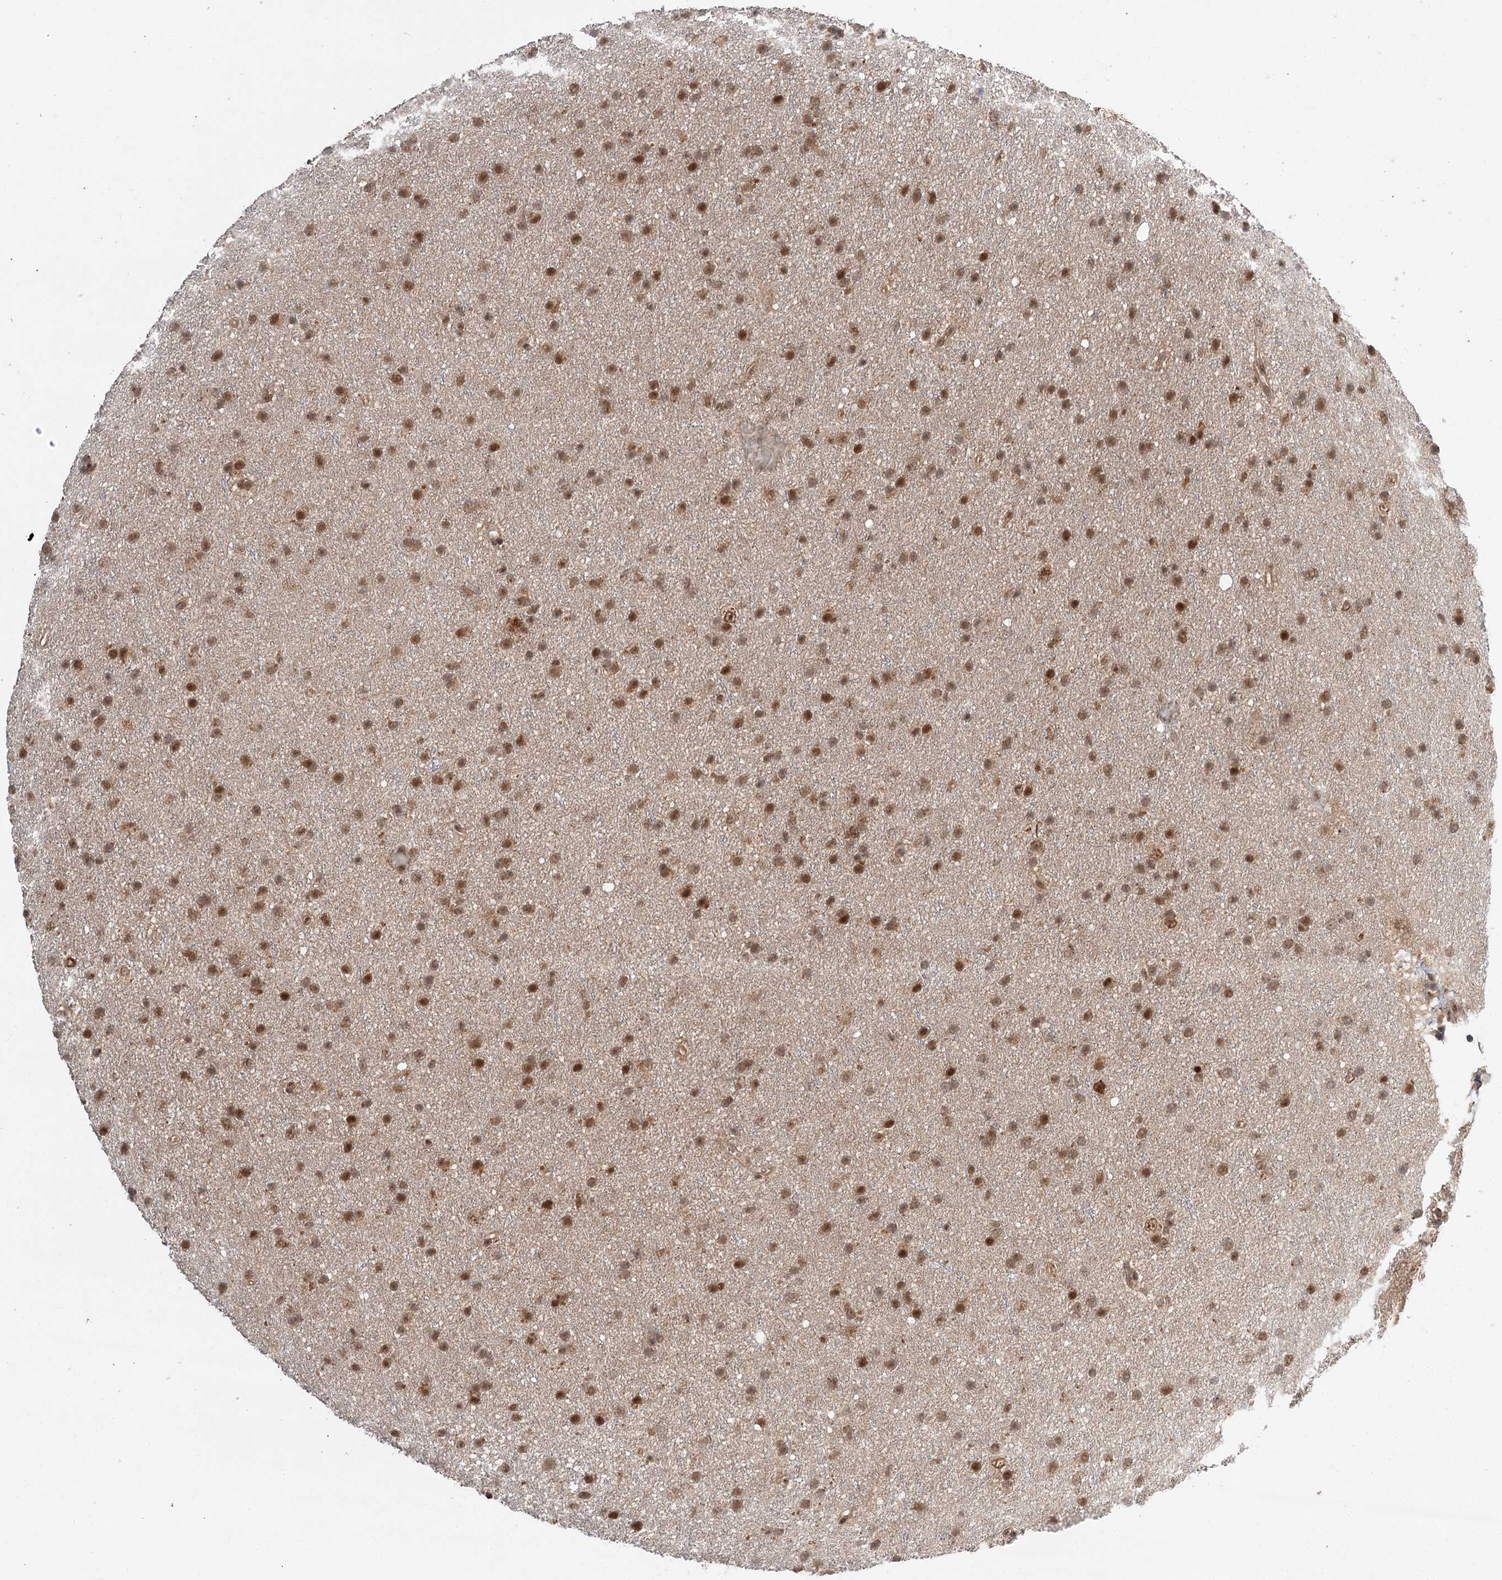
{"staining": {"intensity": "moderate", "quantity": ">75%", "location": "nuclear"}, "tissue": "glioma", "cell_type": "Tumor cells", "image_type": "cancer", "snomed": [{"axis": "morphology", "description": "Glioma, malignant, Low grade"}, {"axis": "topography", "description": "Cerebral cortex"}], "caption": "A micrograph of glioma stained for a protein reveals moderate nuclear brown staining in tumor cells. Using DAB (brown) and hematoxylin (blue) stains, captured at high magnification using brightfield microscopy.", "gene": "N6AMT1", "patient": {"sex": "female", "age": 39}}